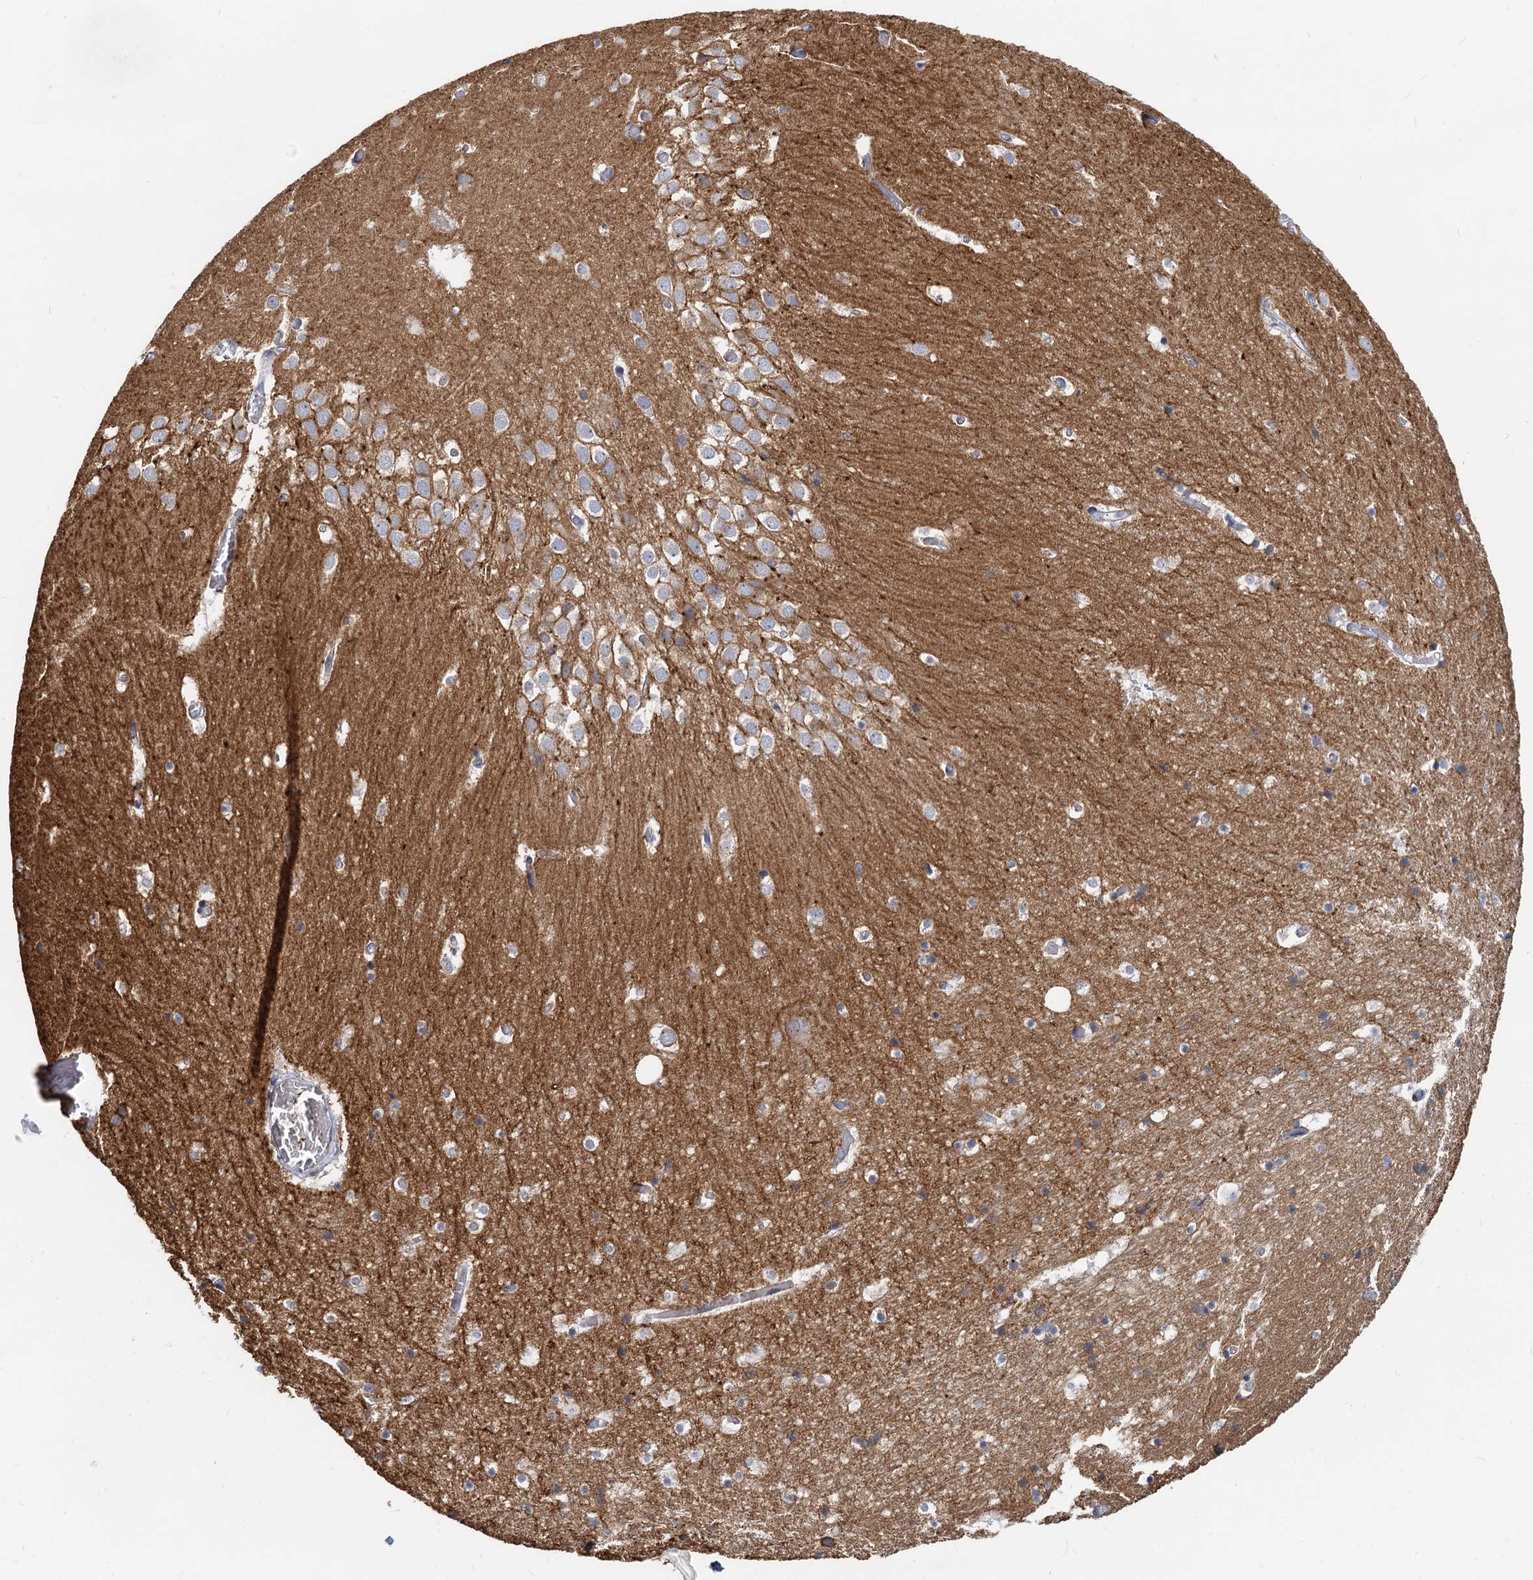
{"staining": {"intensity": "weak", "quantity": "<25%", "location": "cytoplasmic/membranous"}, "tissue": "hippocampus", "cell_type": "Glial cells", "image_type": "normal", "snomed": [{"axis": "morphology", "description": "Normal tissue, NOS"}, {"axis": "topography", "description": "Hippocampus"}], "caption": "DAB immunohistochemical staining of unremarkable human hippocampus displays no significant positivity in glial cells.", "gene": "LNX2", "patient": {"sex": "female", "age": 52}}